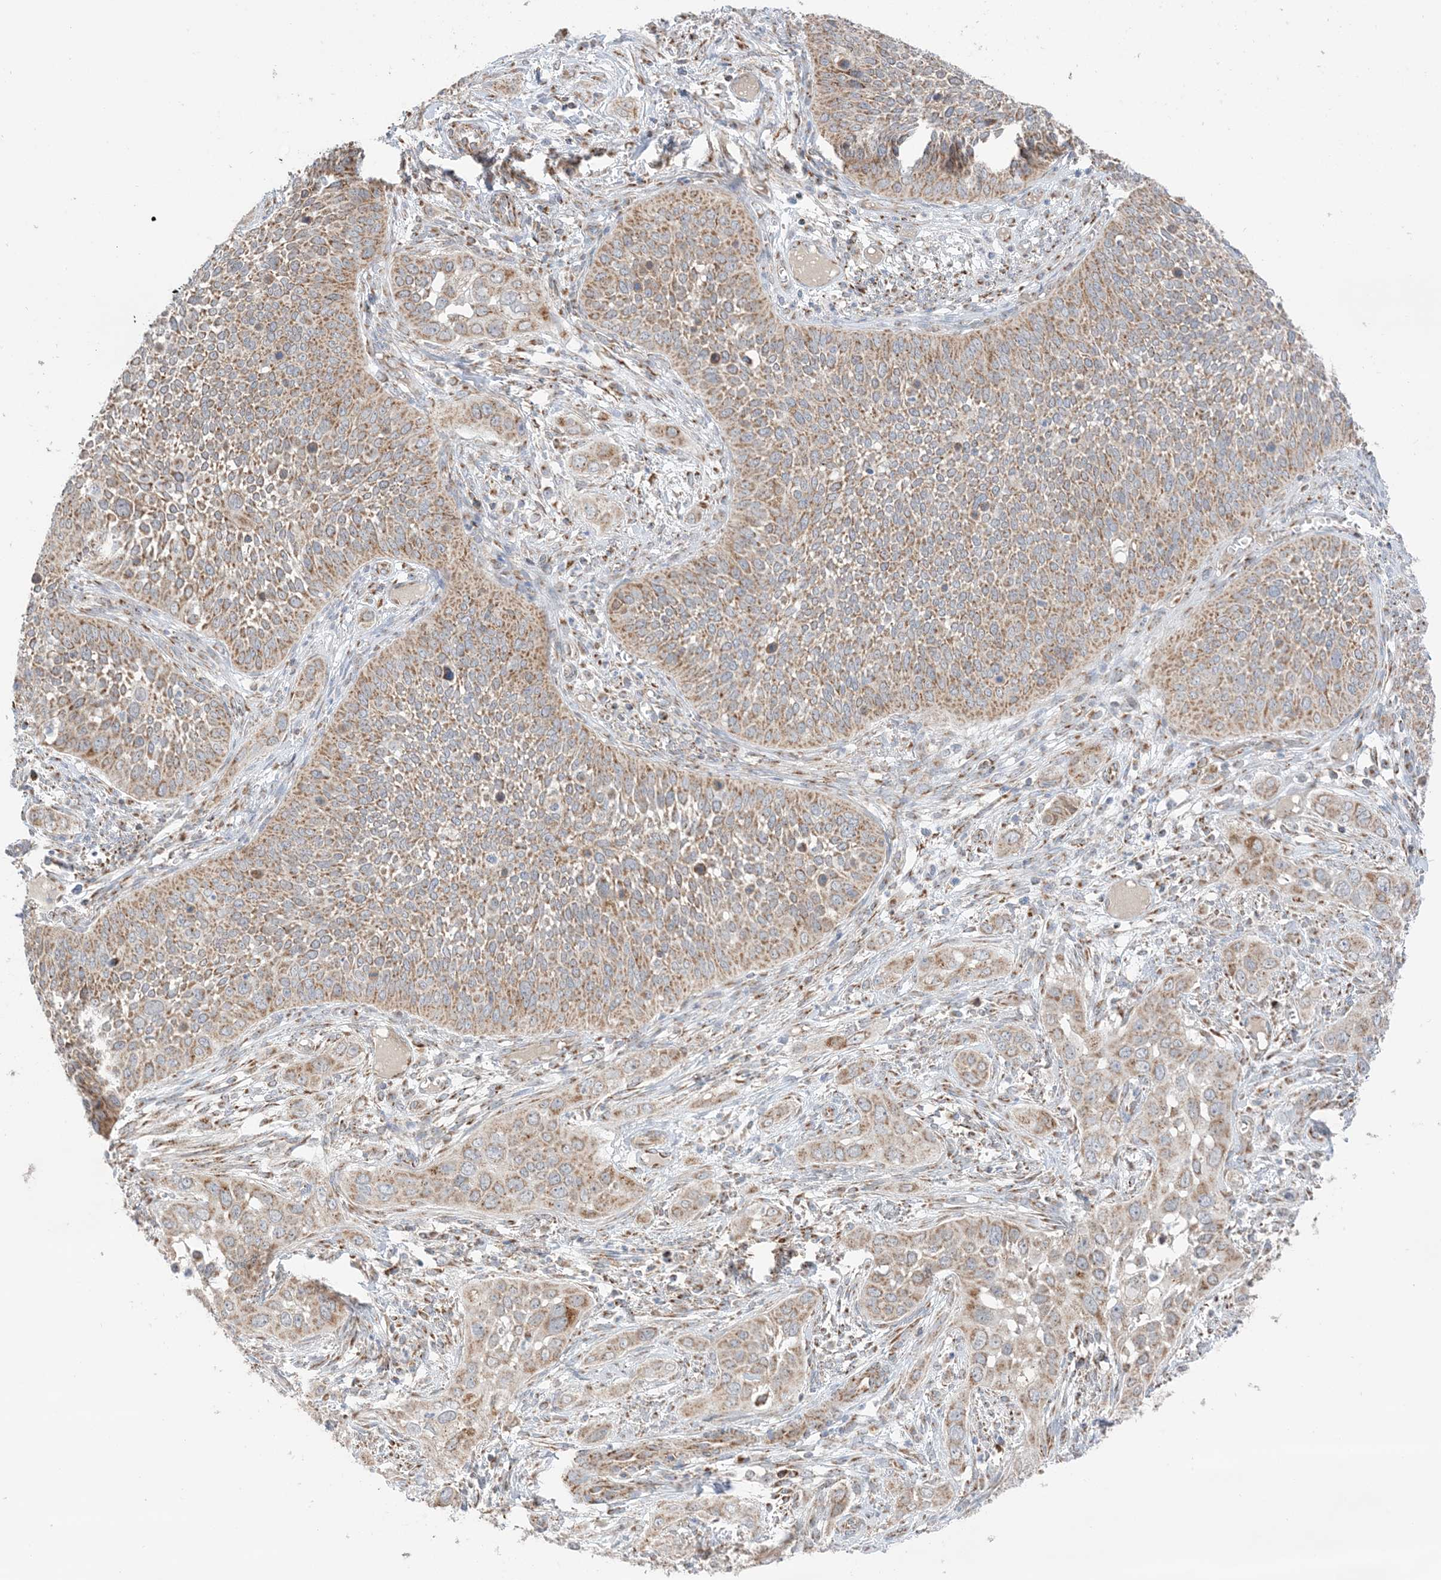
{"staining": {"intensity": "moderate", "quantity": ">75%", "location": "cytoplasmic/membranous"}, "tissue": "cervical cancer", "cell_type": "Tumor cells", "image_type": "cancer", "snomed": [{"axis": "morphology", "description": "Squamous cell carcinoma, NOS"}, {"axis": "topography", "description": "Cervix"}], "caption": "Tumor cells reveal moderate cytoplasmic/membranous expression in approximately >75% of cells in cervical cancer (squamous cell carcinoma). The staining is performed using DAB (3,3'-diaminobenzidine) brown chromogen to label protein expression. The nuclei are counter-stained blue using hematoxylin.", "gene": "SLC25A12", "patient": {"sex": "female", "age": 34}}